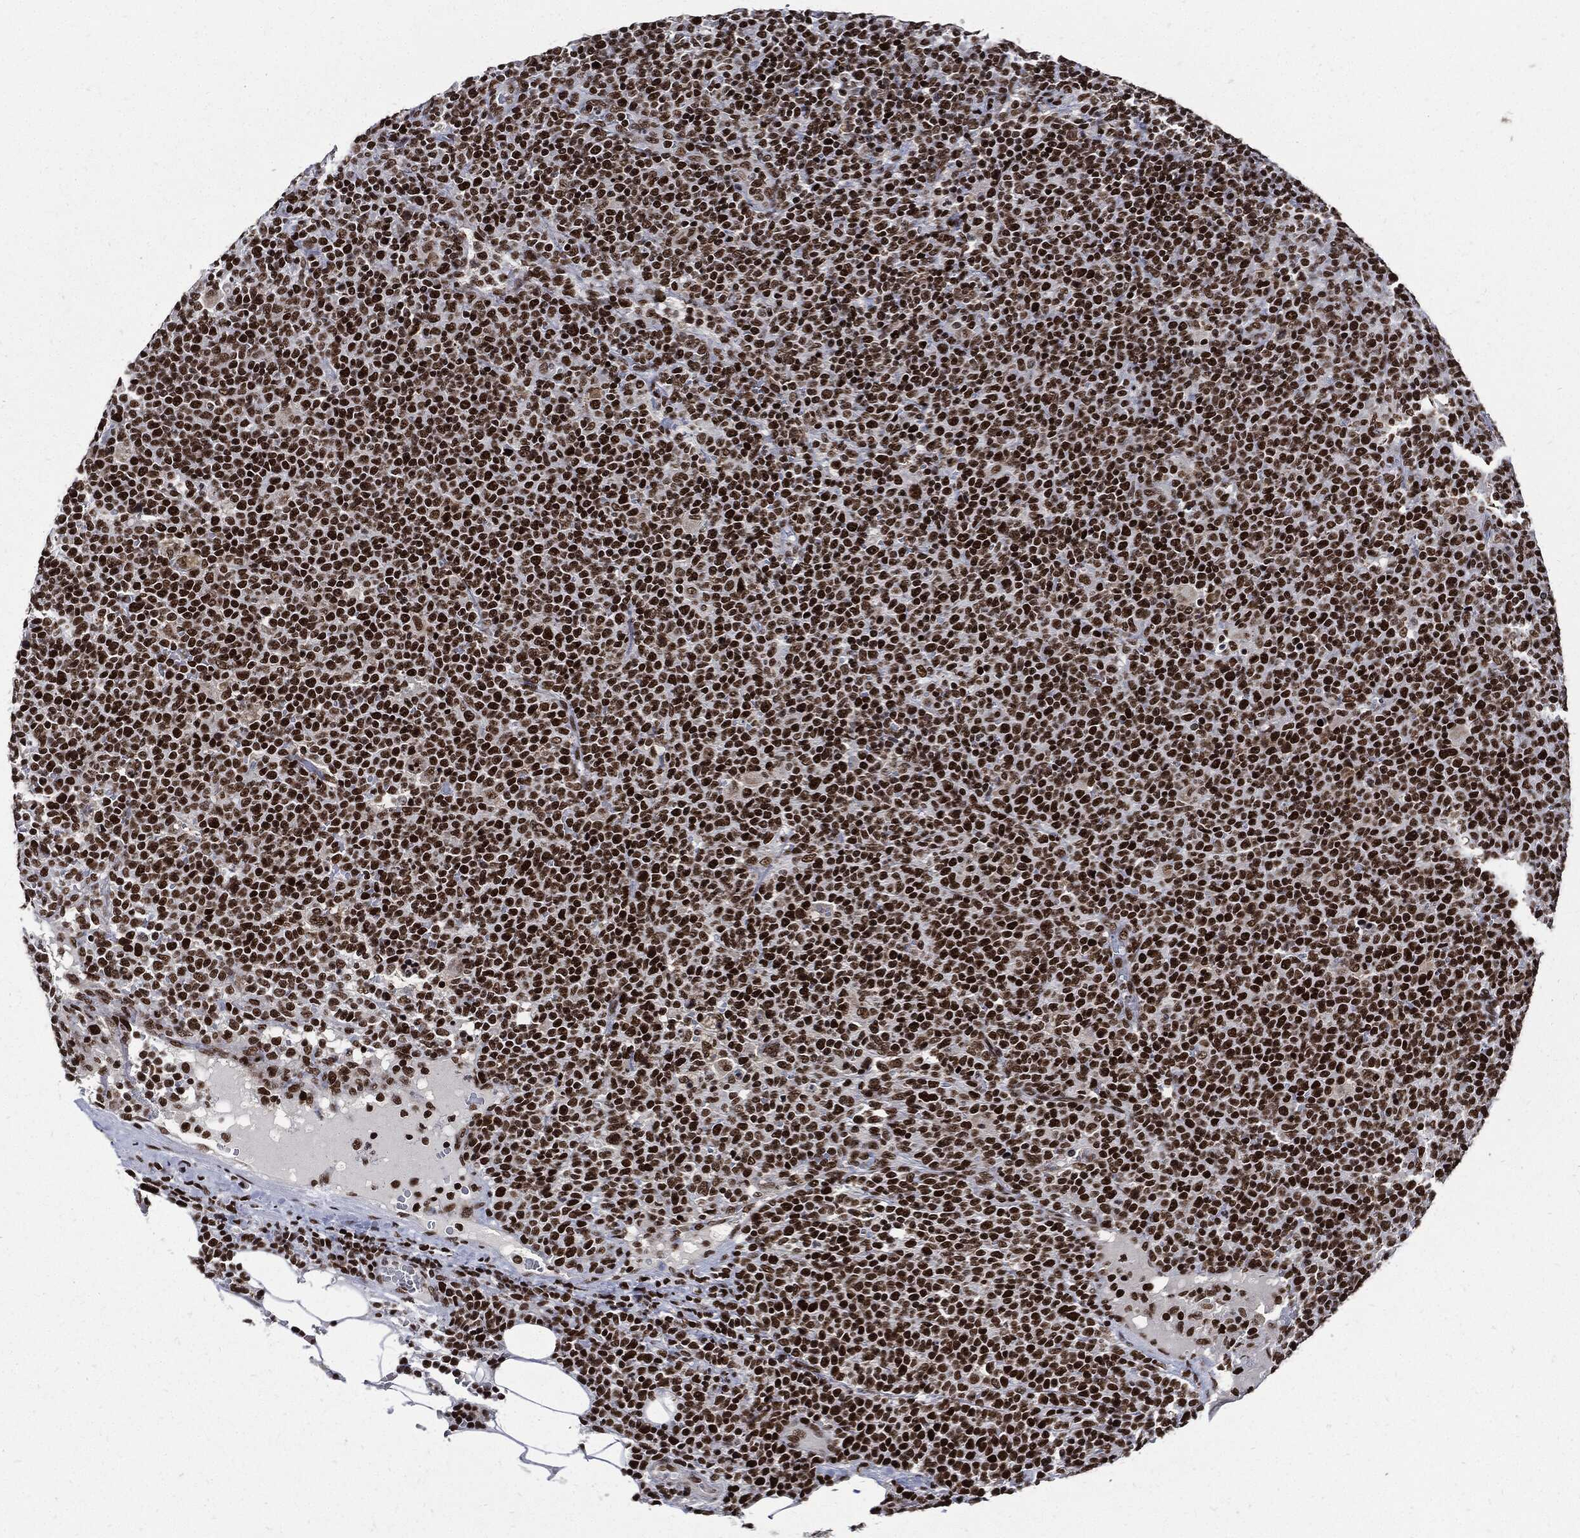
{"staining": {"intensity": "strong", "quantity": ">75%", "location": "nuclear"}, "tissue": "lymphoma", "cell_type": "Tumor cells", "image_type": "cancer", "snomed": [{"axis": "morphology", "description": "Malignant lymphoma, non-Hodgkin's type, High grade"}, {"axis": "topography", "description": "Lymph node"}], "caption": "Lymphoma stained with DAB (3,3'-diaminobenzidine) IHC shows high levels of strong nuclear expression in approximately >75% of tumor cells.", "gene": "TERF2", "patient": {"sex": "male", "age": 61}}